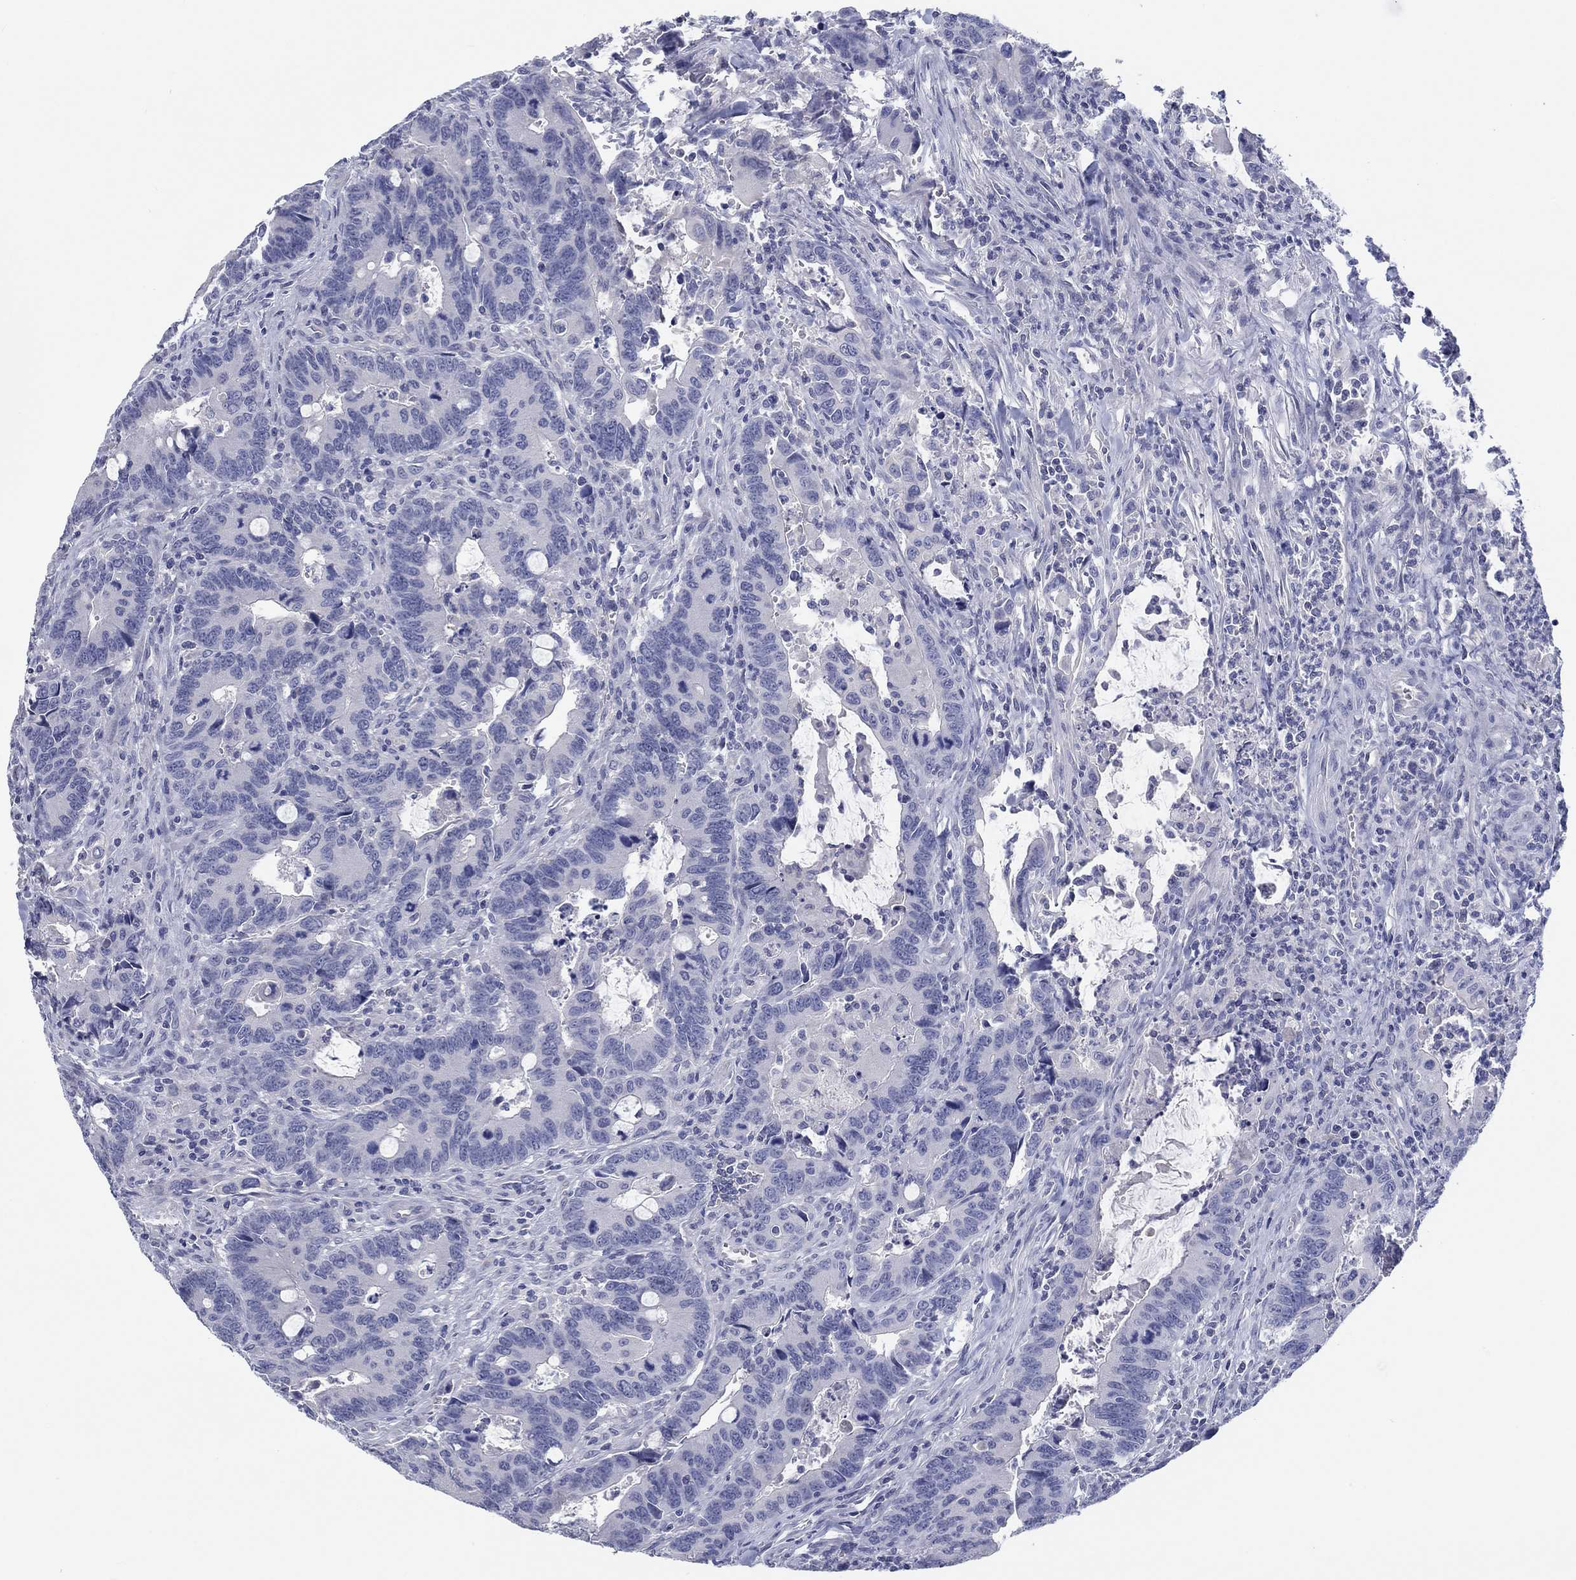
{"staining": {"intensity": "negative", "quantity": "none", "location": "none"}, "tissue": "colorectal cancer", "cell_type": "Tumor cells", "image_type": "cancer", "snomed": [{"axis": "morphology", "description": "Adenocarcinoma, NOS"}, {"axis": "topography", "description": "Rectum"}], "caption": "The micrograph reveals no significant positivity in tumor cells of colorectal cancer. (DAB immunohistochemistry with hematoxylin counter stain).", "gene": "LRRC4C", "patient": {"sex": "male", "age": 67}}